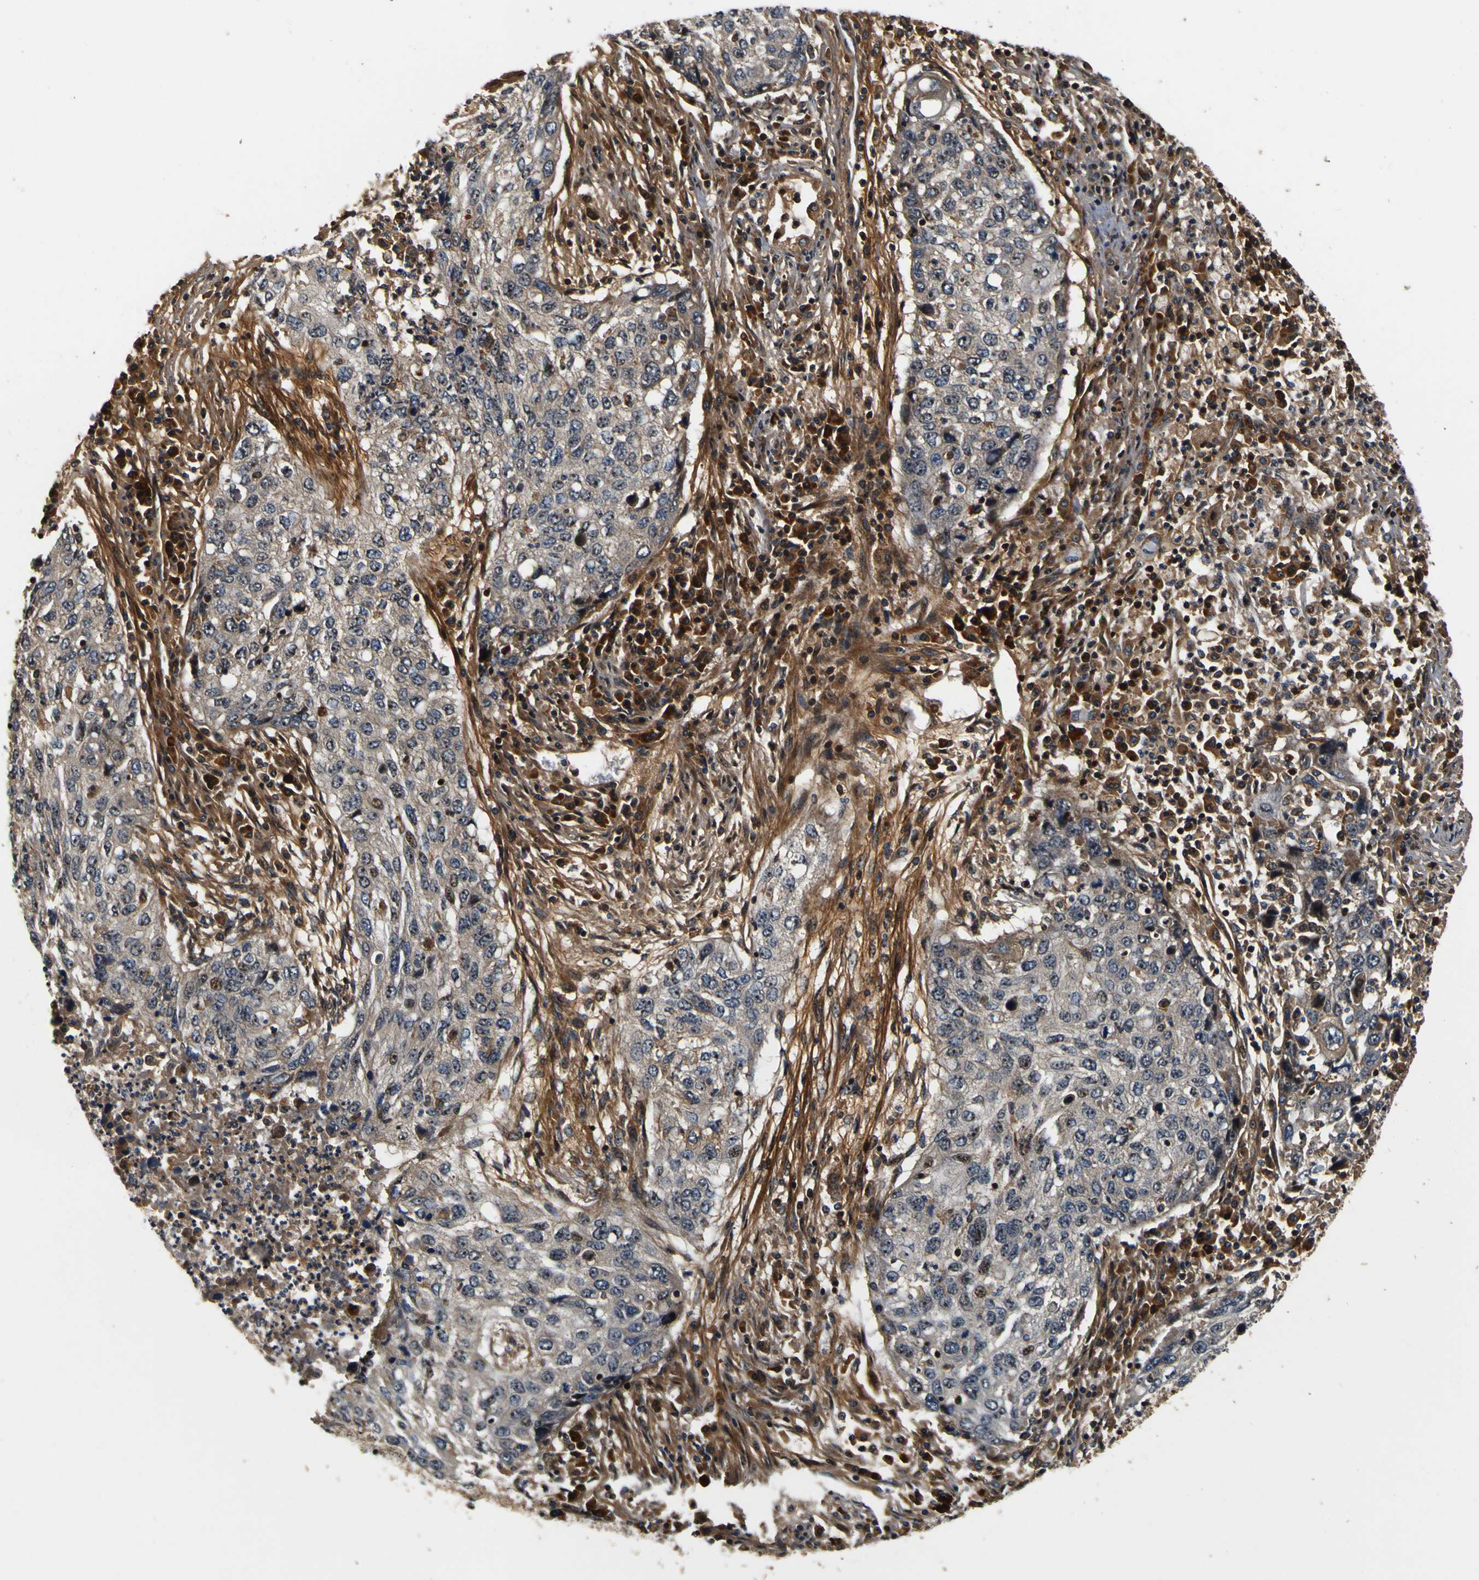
{"staining": {"intensity": "moderate", "quantity": "<25%", "location": "nuclear"}, "tissue": "lung cancer", "cell_type": "Tumor cells", "image_type": "cancer", "snomed": [{"axis": "morphology", "description": "Squamous cell carcinoma, NOS"}, {"axis": "topography", "description": "Lung"}], "caption": "Immunohistochemistry of squamous cell carcinoma (lung) shows low levels of moderate nuclear staining in approximately <25% of tumor cells.", "gene": "LRP4", "patient": {"sex": "female", "age": 63}}